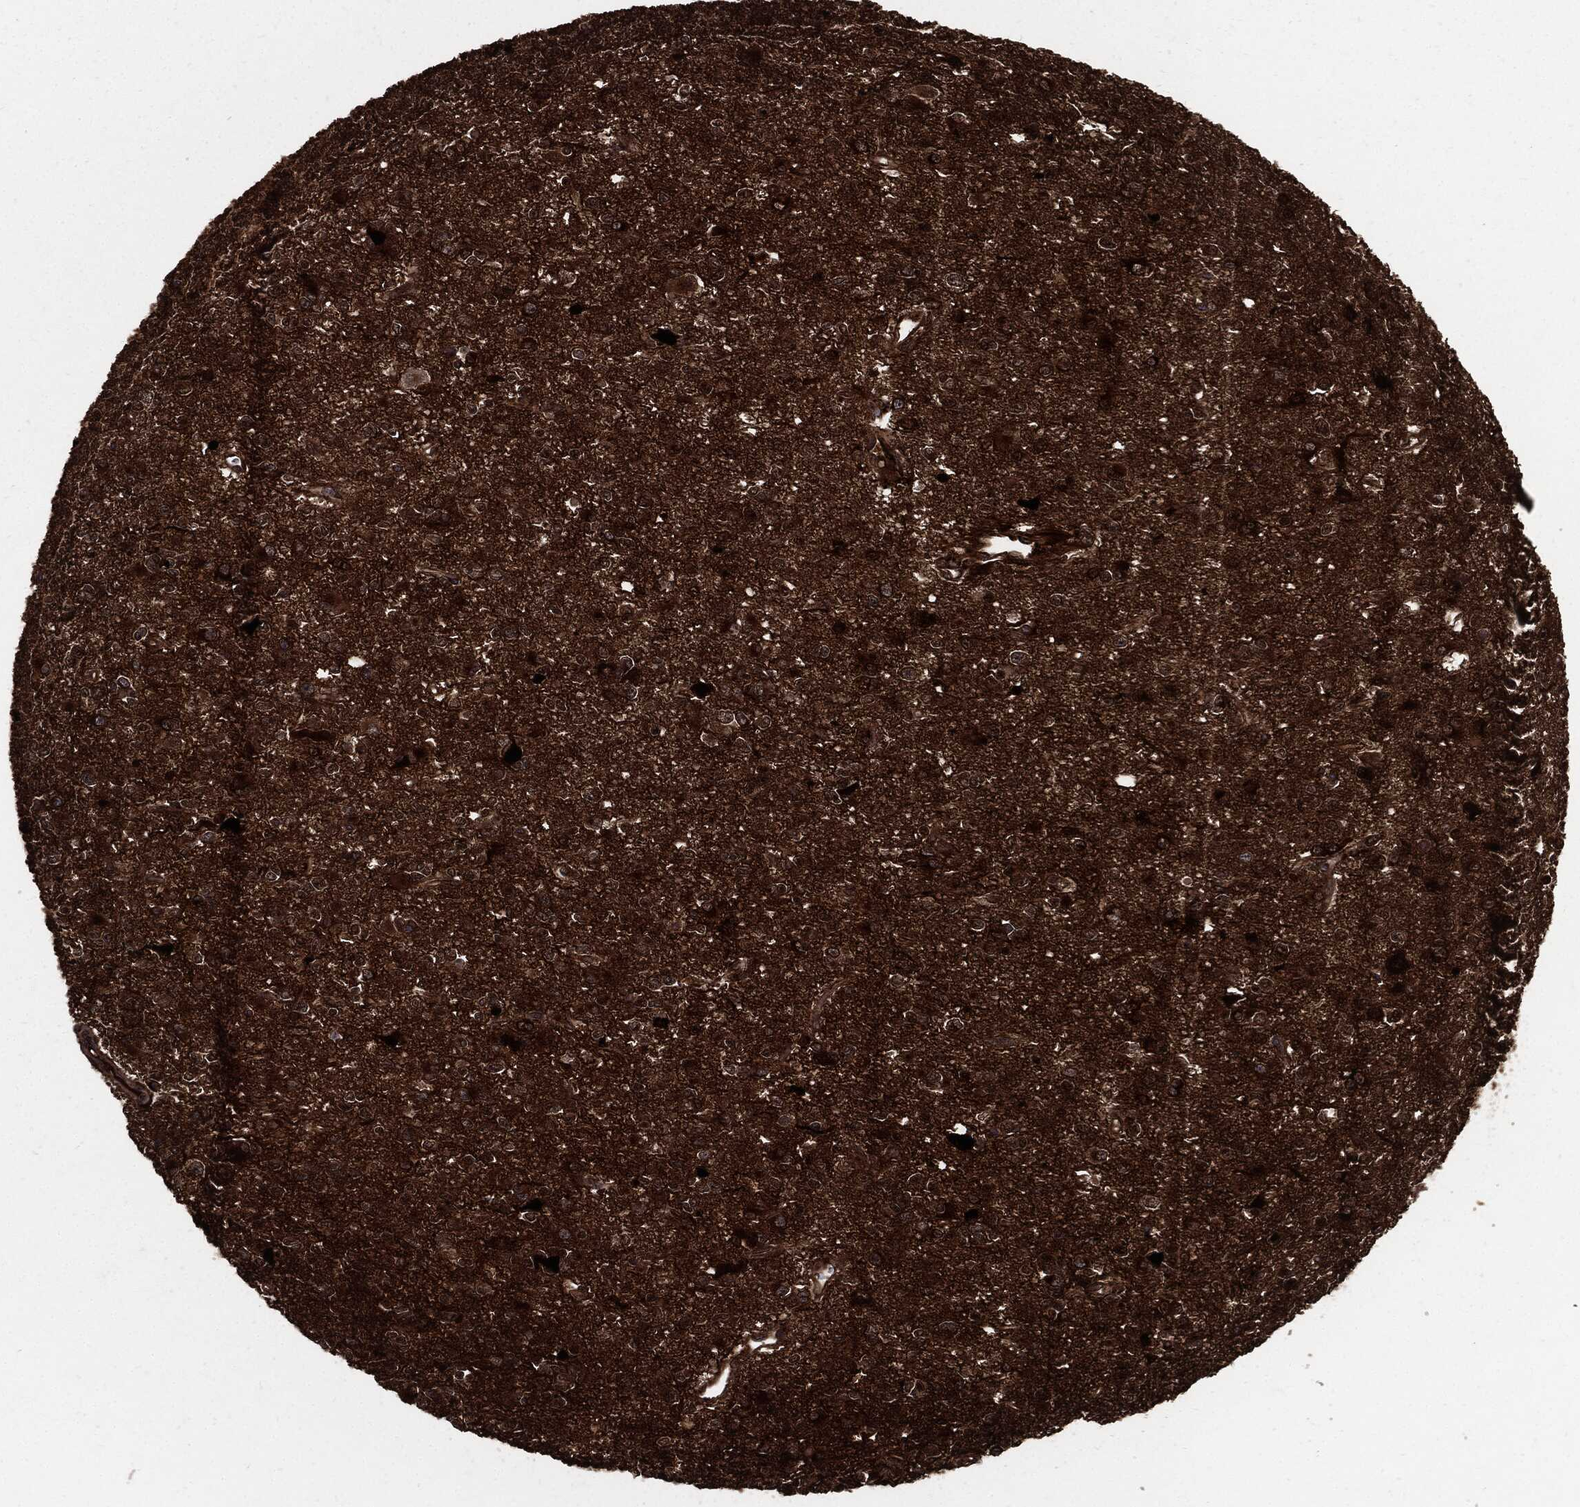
{"staining": {"intensity": "strong", "quantity": "25%-75%", "location": "cytoplasmic/membranous"}, "tissue": "glioma", "cell_type": "Tumor cells", "image_type": "cancer", "snomed": [{"axis": "morphology", "description": "Glioma, malignant, Low grade"}, {"axis": "topography", "description": "Brain"}], "caption": "Immunohistochemical staining of human glioma shows strong cytoplasmic/membranous protein positivity in about 25%-75% of tumor cells.", "gene": "CLU", "patient": {"sex": "female", "age": 45}}